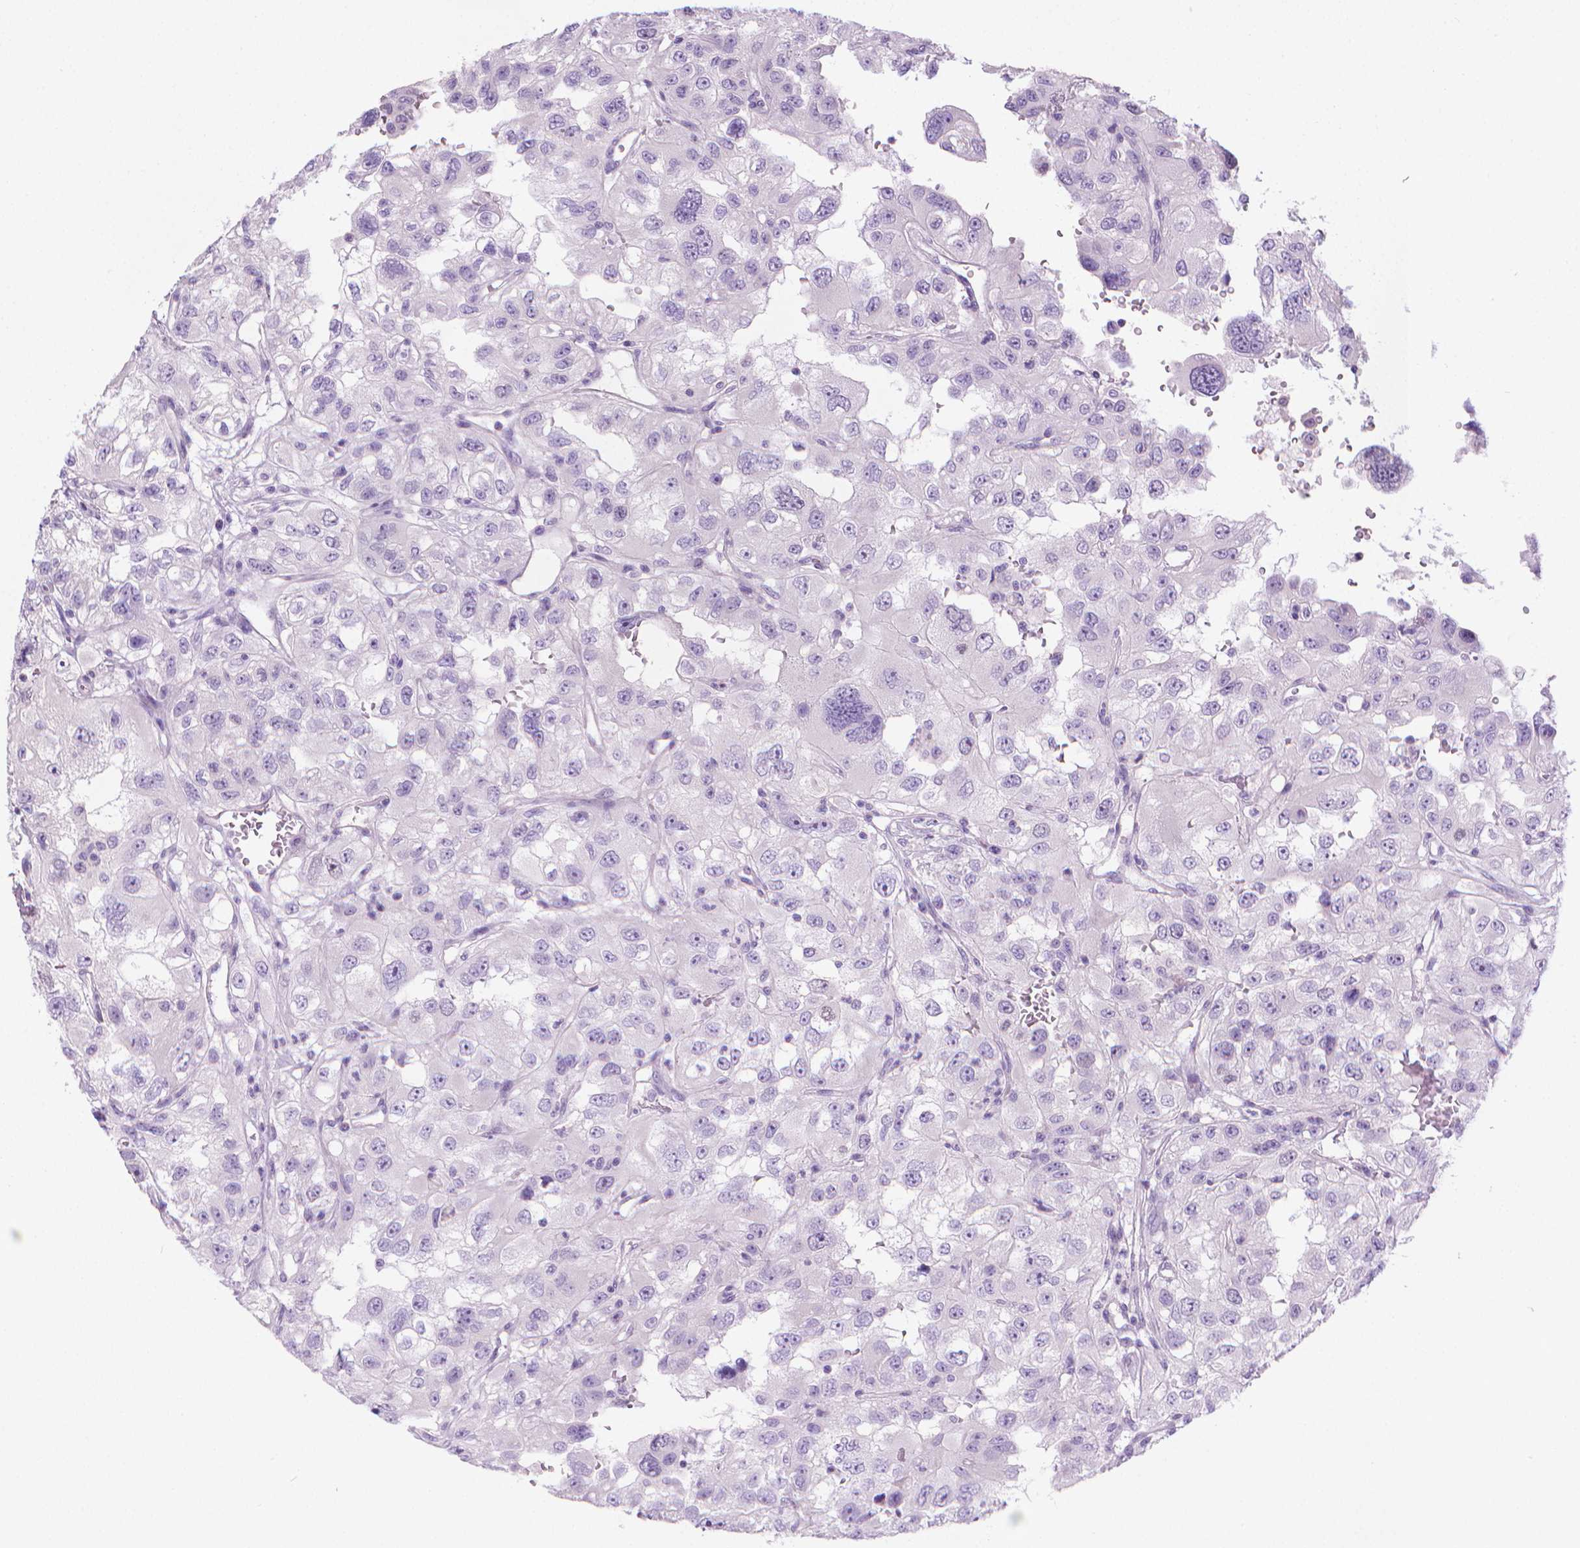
{"staining": {"intensity": "negative", "quantity": "none", "location": "none"}, "tissue": "renal cancer", "cell_type": "Tumor cells", "image_type": "cancer", "snomed": [{"axis": "morphology", "description": "Adenocarcinoma, NOS"}, {"axis": "topography", "description": "Kidney"}], "caption": "Photomicrograph shows no significant protein staining in tumor cells of renal cancer.", "gene": "SPAG6", "patient": {"sex": "male", "age": 64}}